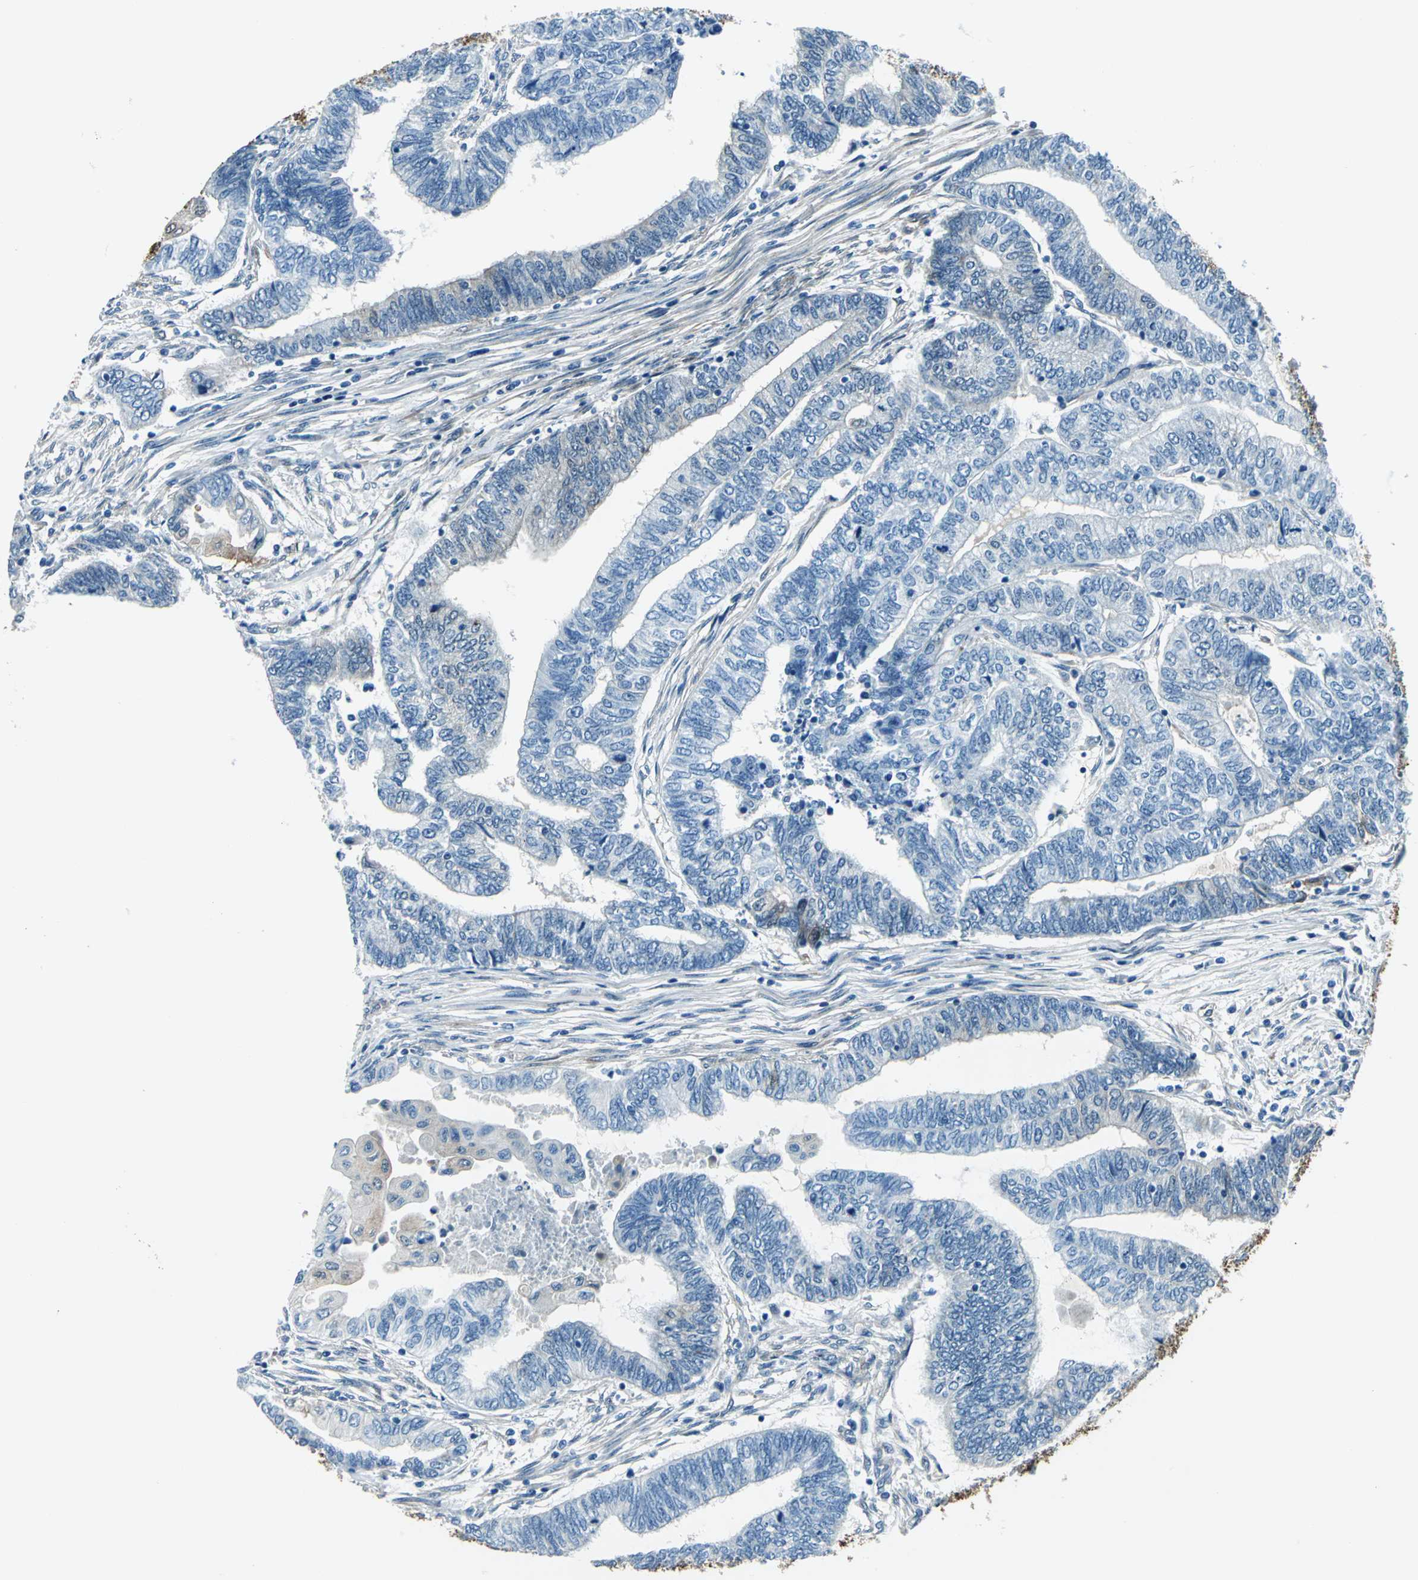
{"staining": {"intensity": "weak", "quantity": "<25%", "location": "cytoplasmic/membranous"}, "tissue": "endometrial cancer", "cell_type": "Tumor cells", "image_type": "cancer", "snomed": [{"axis": "morphology", "description": "Adenocarcinoma, NOS"}, {"axis": "topography", "description": "Uterus"}, {"axis": "topography", "description": "Endometrium"}], "caption": "This is a micrograph of immunohistochemistry (IHC) staining of endometrial cancer, which shows no staining in tumor cells.", "gene": "HSPB1", "patient": {"sex": "female", "age": 70}}